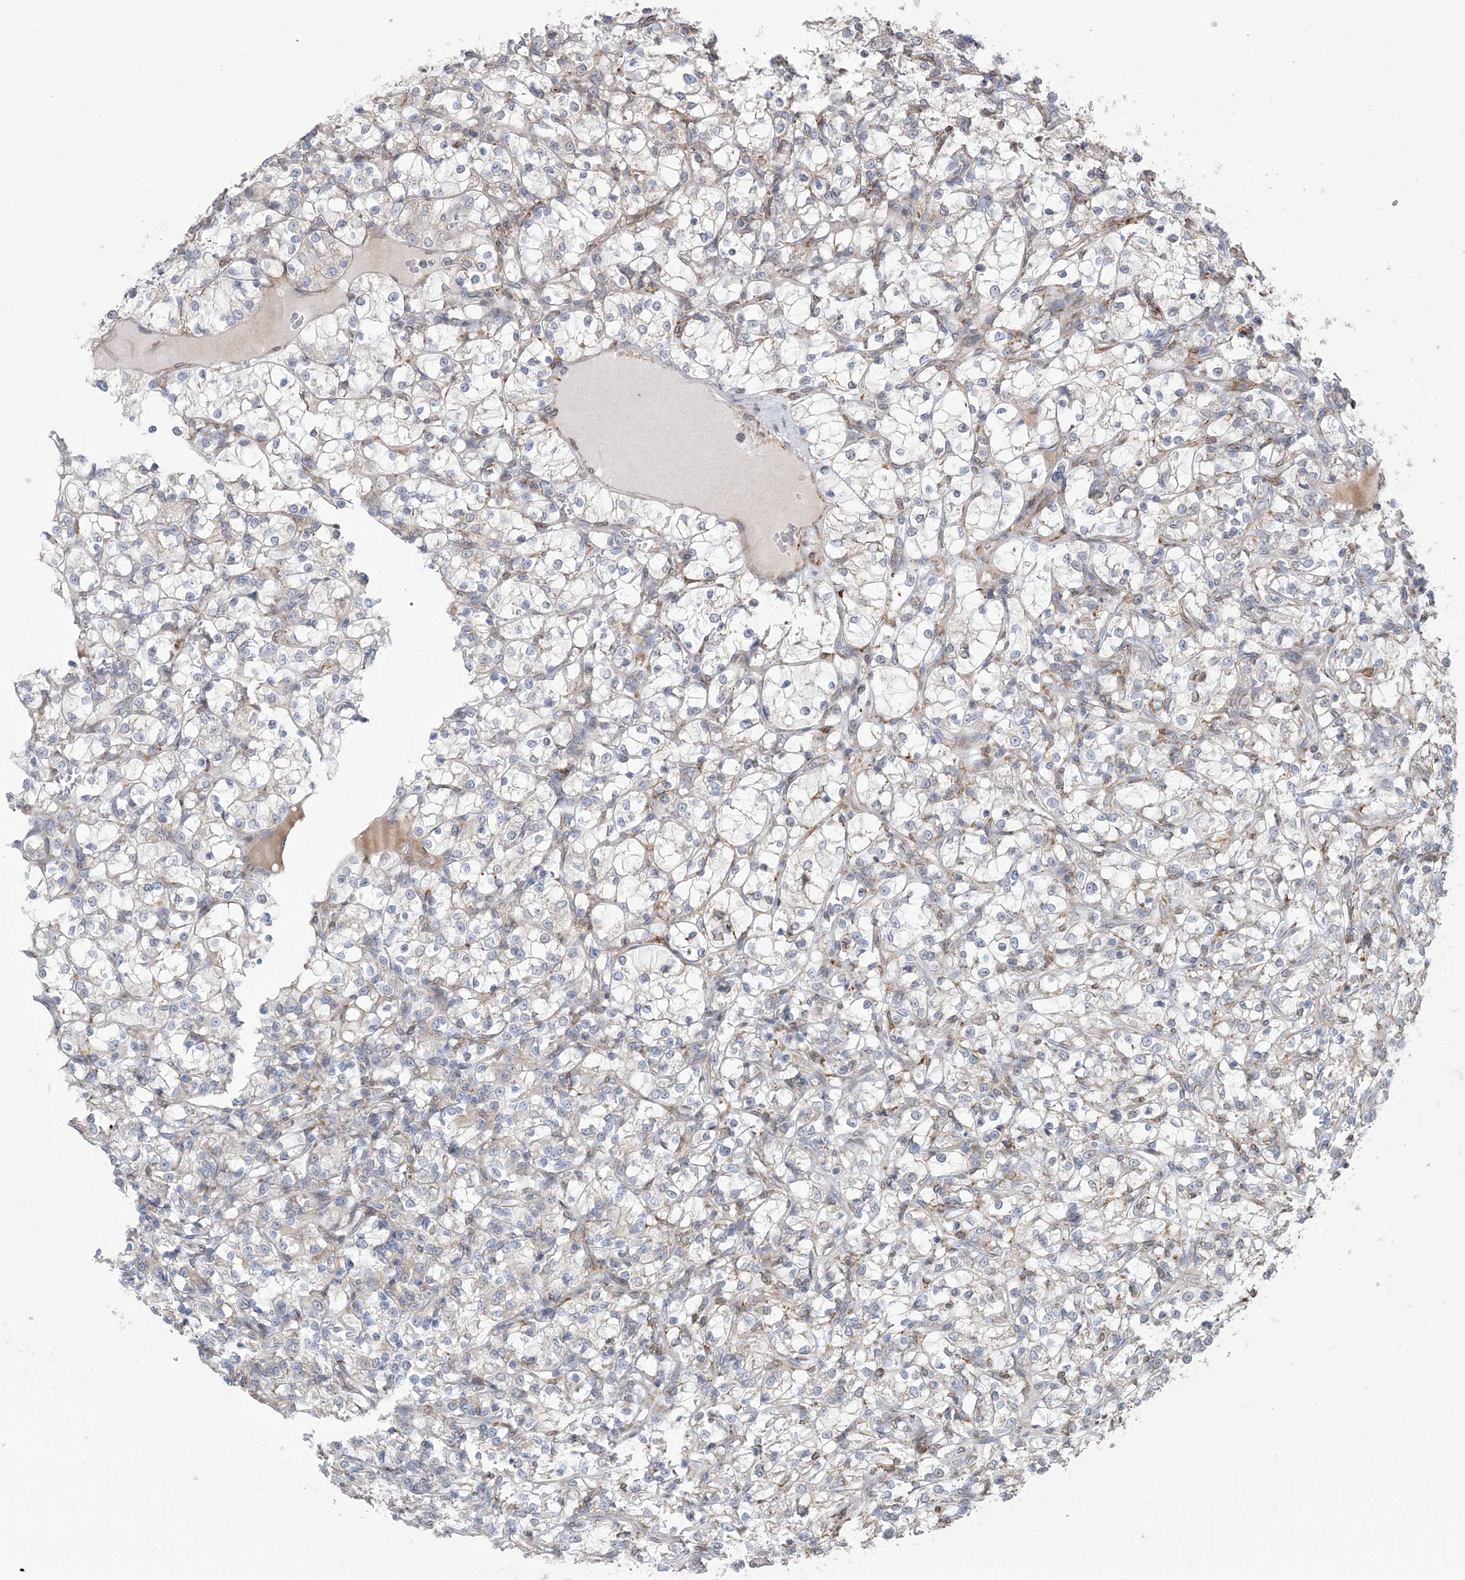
{"staining": {"intensity": "negative", "quantity": "none", "location": "none"}, "tissue": "renal cancer", "cell_type": "Tumor cells", "image_type": "cancer", "snomed": [{"axis": "morphology", "description": "Adenocarcinoma, NOS"}, {"axis": "topography", "description": "Kidney"}], "caption": "Renal adenocarcinoma stained for a protein using immunohistochemistry demonstrates no expression tumor cells.", "gene": "SHANK1", "patient": {"sex": "female", "age": 69}}